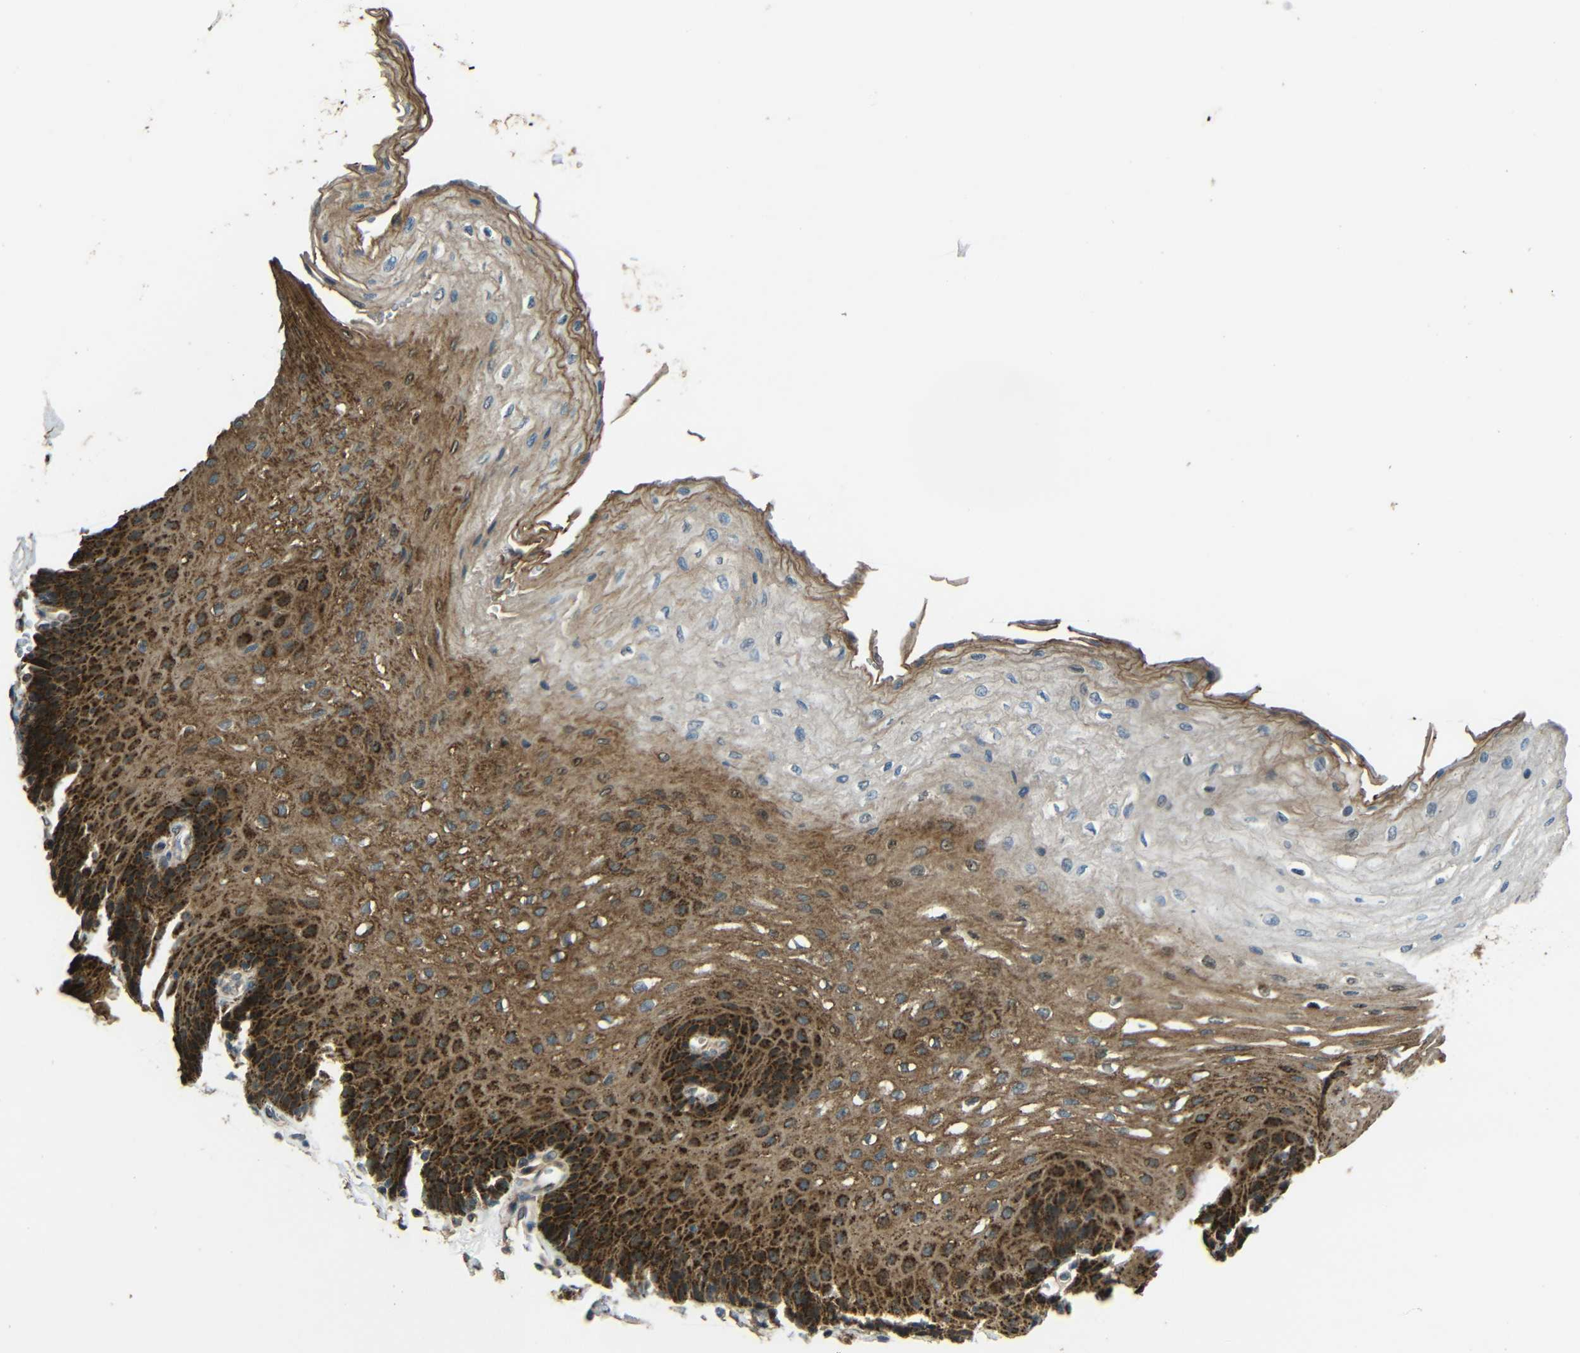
{"staining": {"intensity": "strong", "quantity": ">75%", "location": "cytoplasmic/membranous"}, "tissue": "esophagus", "cell_type": "Squamous epithelial cells", "image_type": "normal", "snomed": [{"axis": "morphology", "description": "Normal tissue, NOS"}, {"axis": "topography", "description": "Esophagus"}], "caption": "Benign esophagus reveals strong cytoplasmic/membranous positivity in about >75% of squamous epithelial cells.", "gene": "ACACA", "patient": {"sex": "female", "age": 72}}